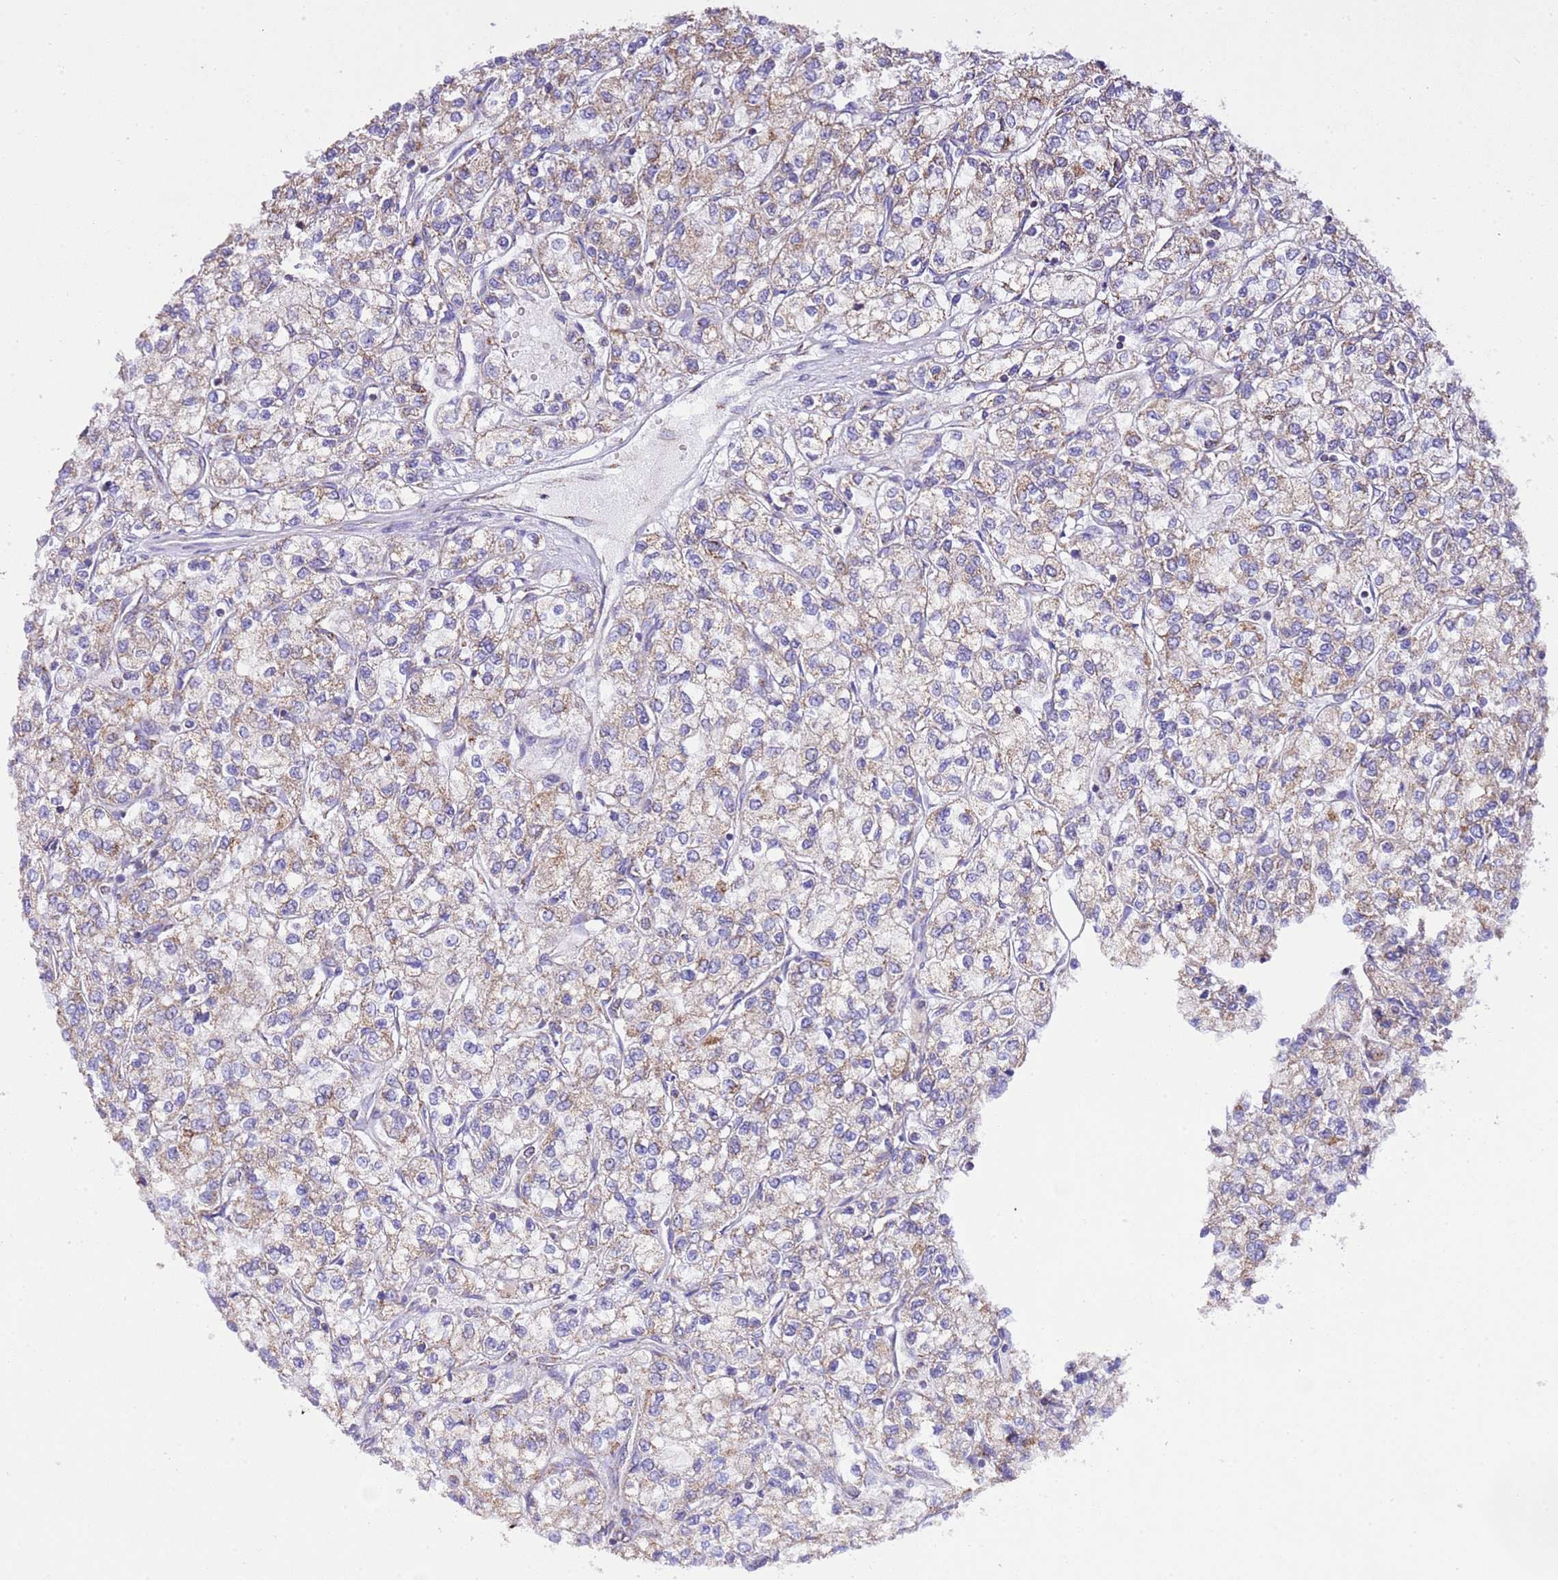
{"staining": {"intensity": "weak", "quantity": "25%-75%", "location": "cytoplasmic/membranous"}, "tissue": "renal cancer", "cell_type": "Tumor cells", "image_type": "cancer", "snomed": [{"axis": "morphology", "description": "Adenocarcinoma, NOS"}, {"axis": "topography", "description": "Kidney"}], "caption": "DAB (3,3'-diaminobenzidine) immunohistochemical staining of human renal adenocarcinoma shows weak cytoplasmic/membranous protein staining in about 25%-75% of tumor cells.", "gene": "TEKTIP1", "patient": {"sex": "male", "age": 80}}